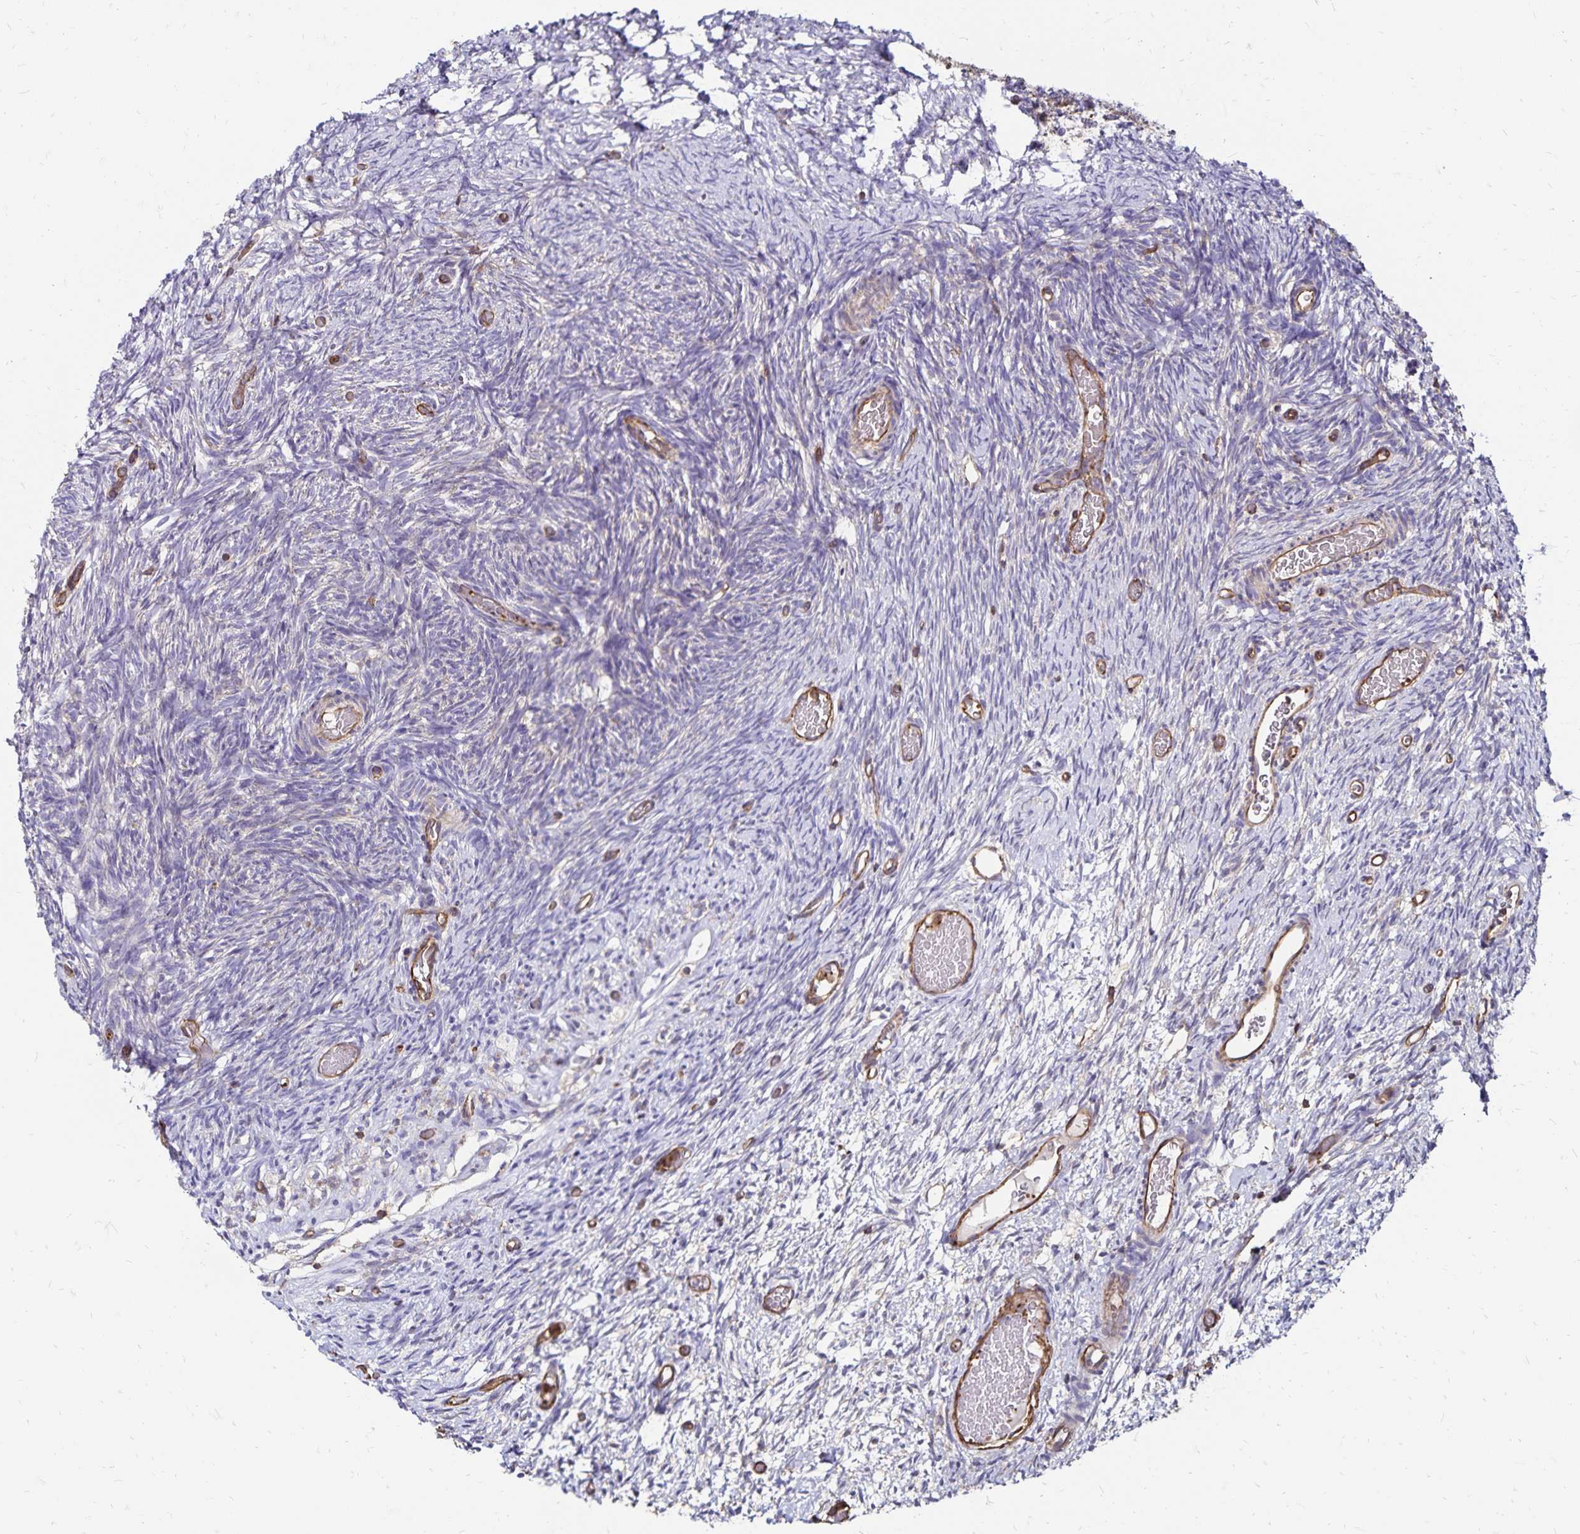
{"staining": {"intensity": "weak", "quantity": ">75%", "location": "cytoplasmic/membranous"}, "tissue": "ovary", "cell_type": "Follicle cells", "image_type": "normal", "snomed": [{"axis": "morphology", "description": "Normal tissue, NOS"}, {"axis": "topography", "description": "Ovary"}], "caption": "Protein expression by immunohistochemistry (IHC) demonstrates weak cytoplasmic/membranous expression in approximately >75% of follicle cells in normal ovary. (Stains: DAB in brown, nuclei in blue, Microscopy: brightfield microscopy at high magnification).", "gene": "RPRML", "patient": {"sex": "female", "age": 39}}